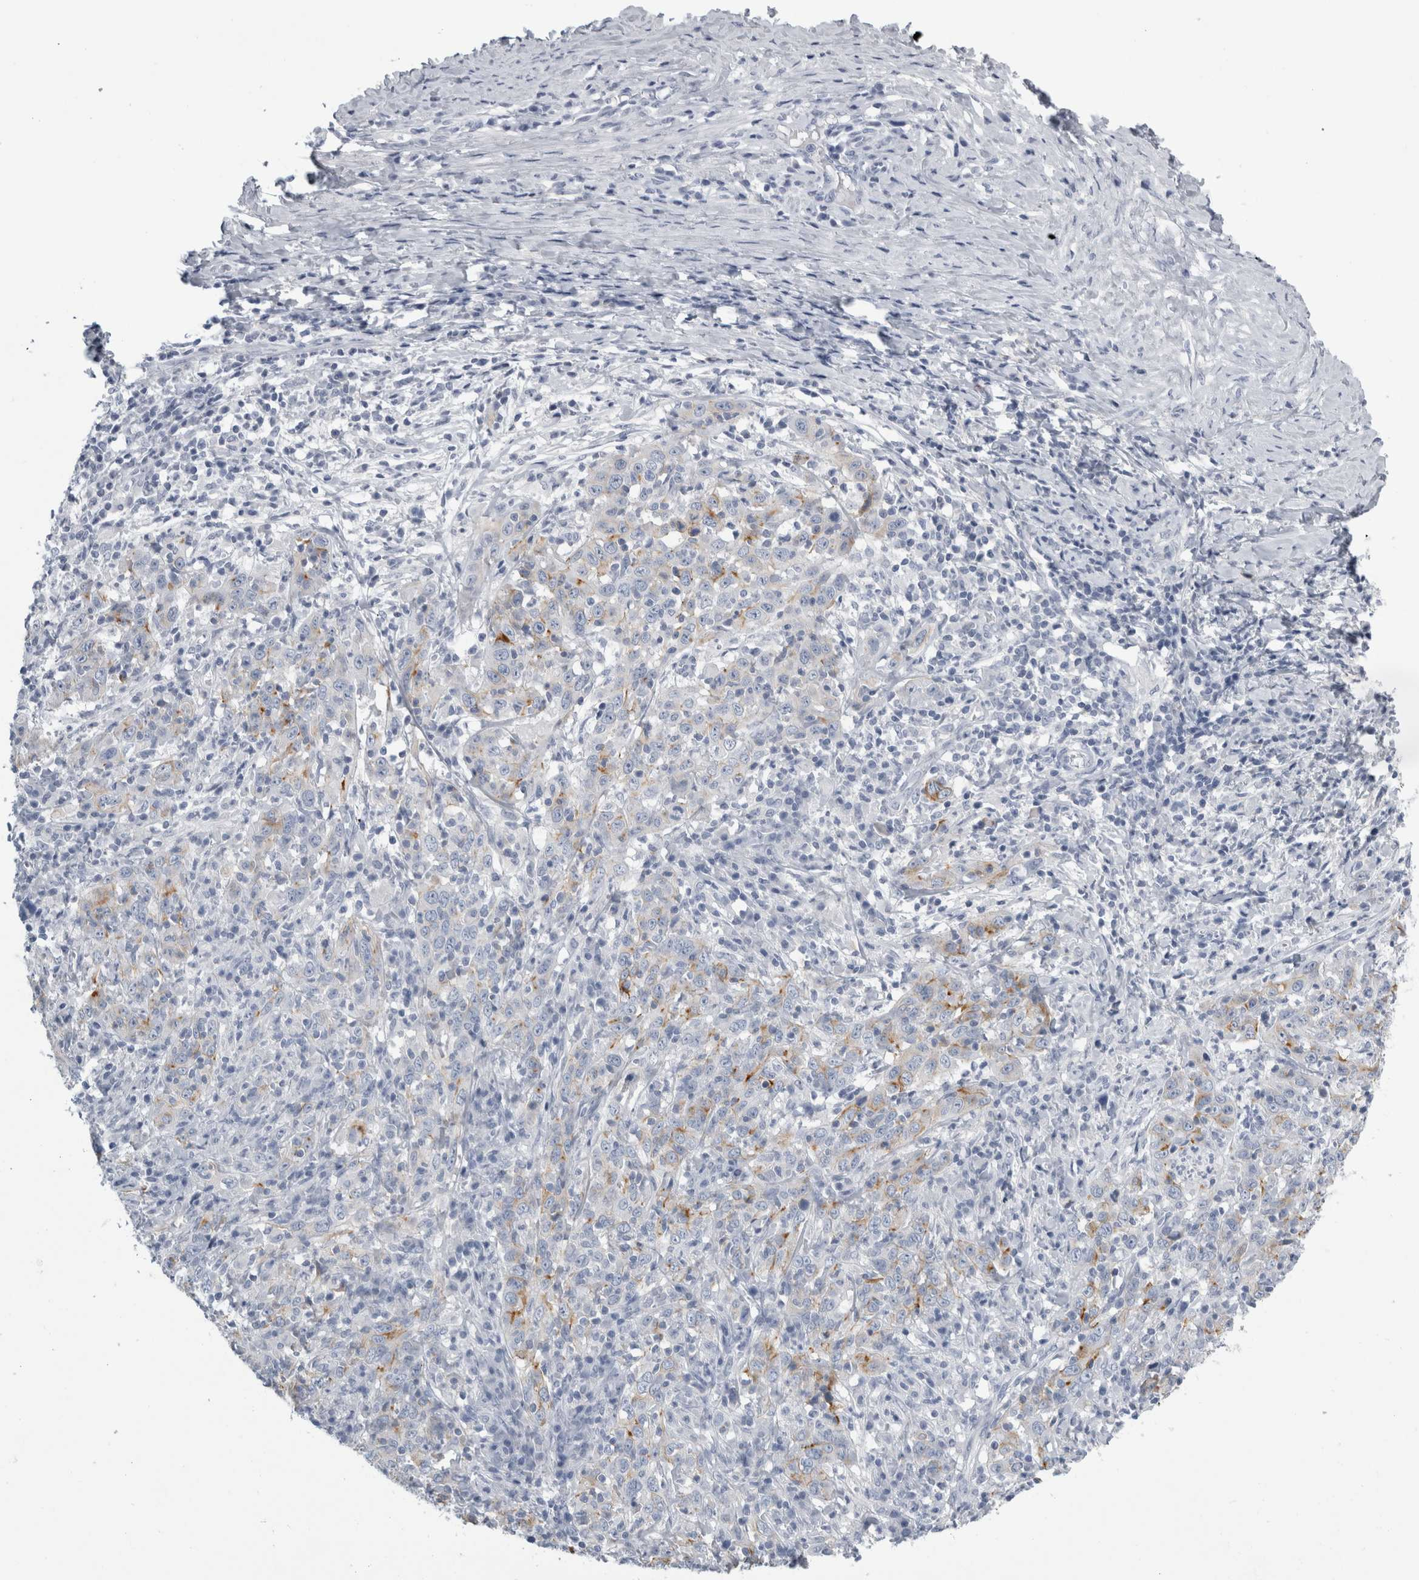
{"staining": {"intensity": "weak", "quantity": "<25%", "location": "cytoplasmic/membranous"}, "tissue": "cervical cancer", "cell_type": "Tumor cells", "image_type": "cancer", "snomed": [{"axis": "morphology", "description": "Squamous cell carcinoma, NOS"}, {"axis": "topography", "description": "Cervix"}], "caption": "The micrograph exhibits no staining of tumor cells in cervical cancer (squamous cell carcinoma).", "gene": "ANKFY1", "patient": {"sex": "female", "age": 46}}